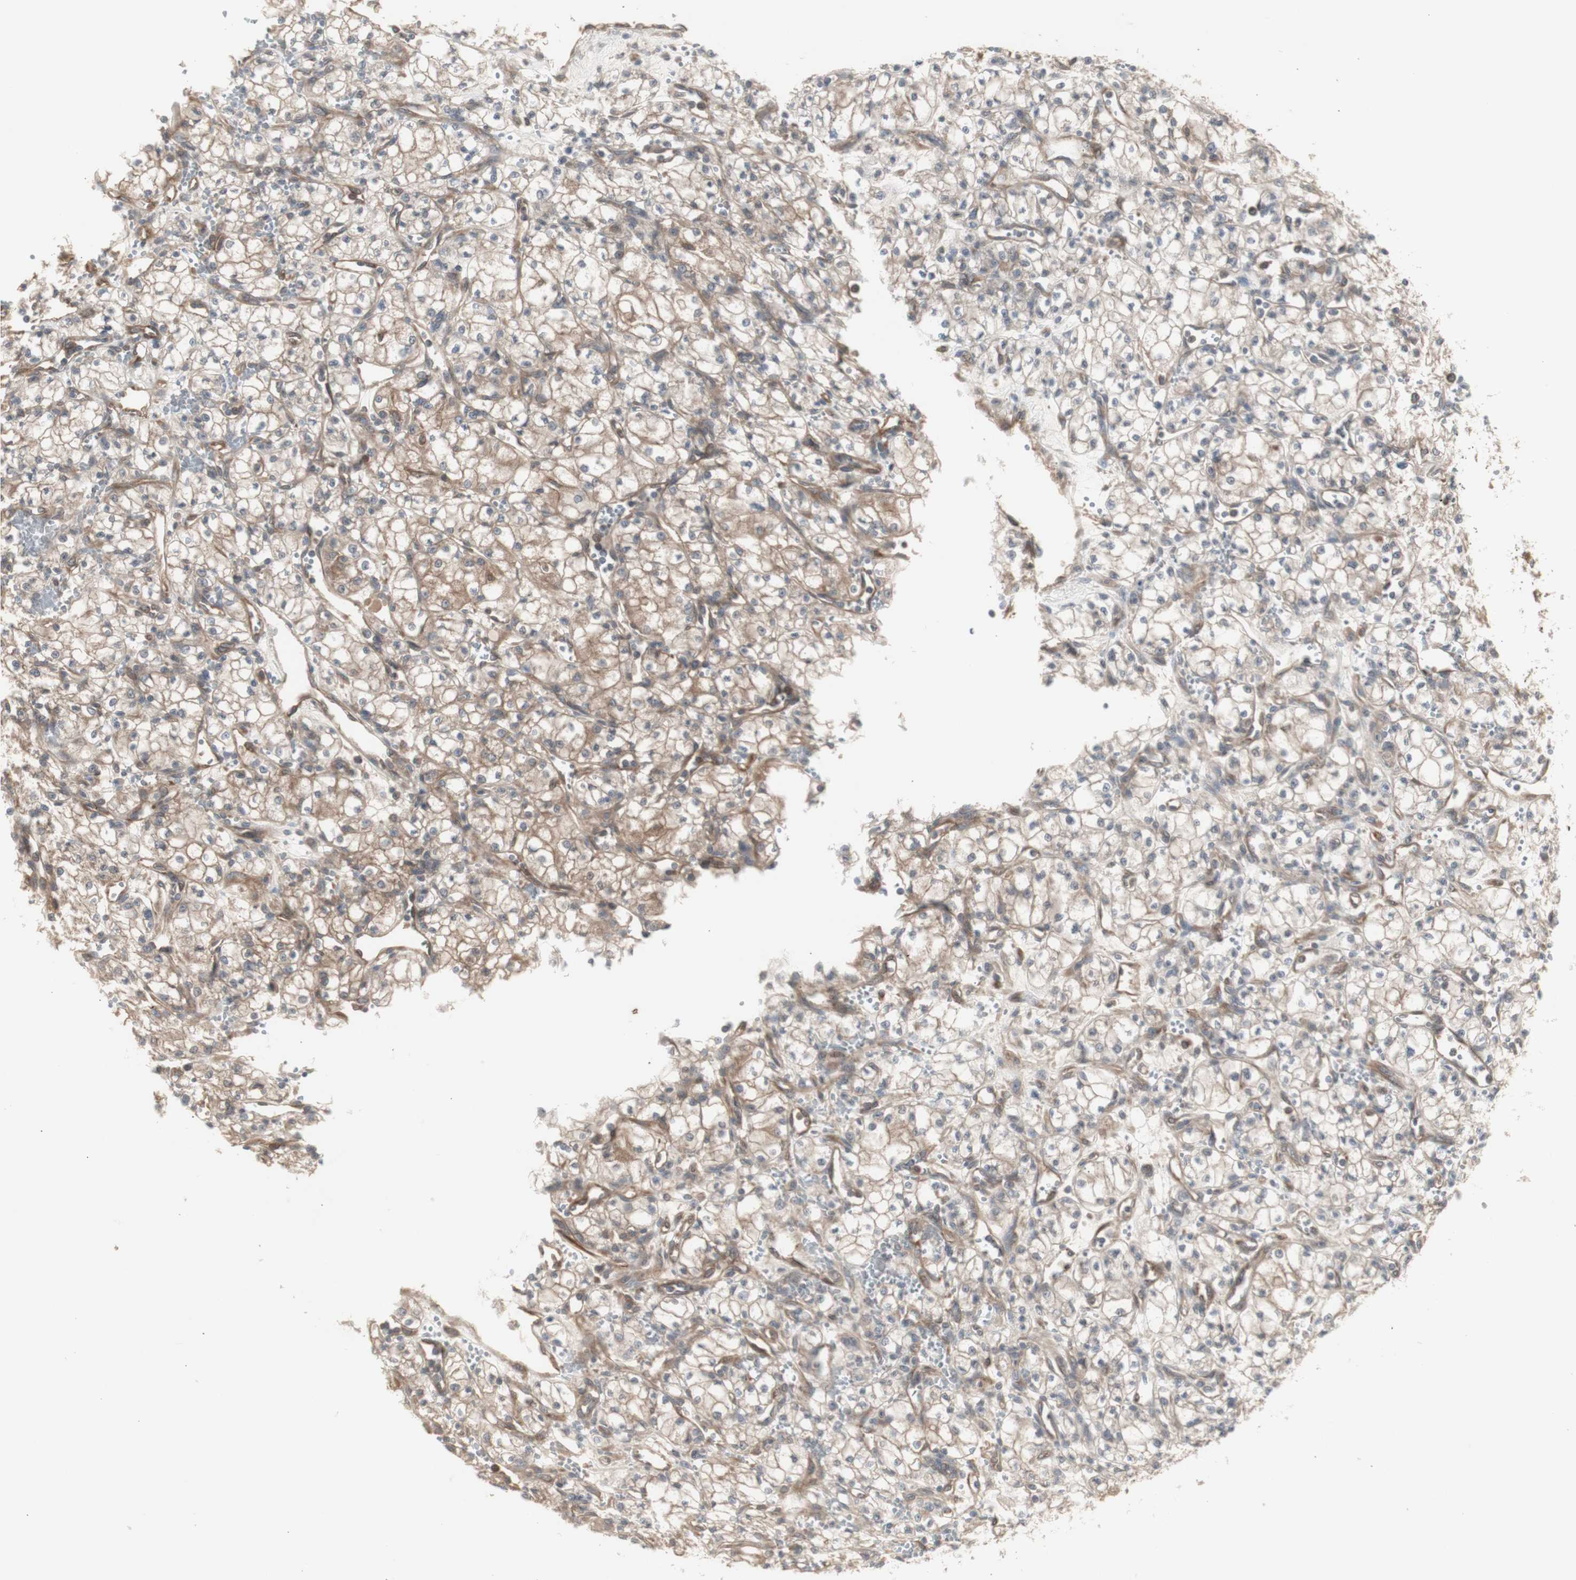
{"staining": {"intensity": "moderate", "quantity": ">75%", "location": "cytoplasmic/membranous"}, "tissue": "renal cancer", "cell_type": "Tumor cells", "image_type": "cancer", "snomed": [{"axis": "morphology", "description": "Normal tissue, NOS"}, {"axis": "morphology", "description": "Adenocarcinoma, NOS"}, {"axis": "topography", "description": "Kidney"}], "caption": "About >75% of tumor cells in renal cancer show moderate cytoplasmic/membranous protein staining as visualized by brown immunohistochemical staining.", "gene": "CHURC1-FNTB", "patient": {"sex": "male", "age": 59}}